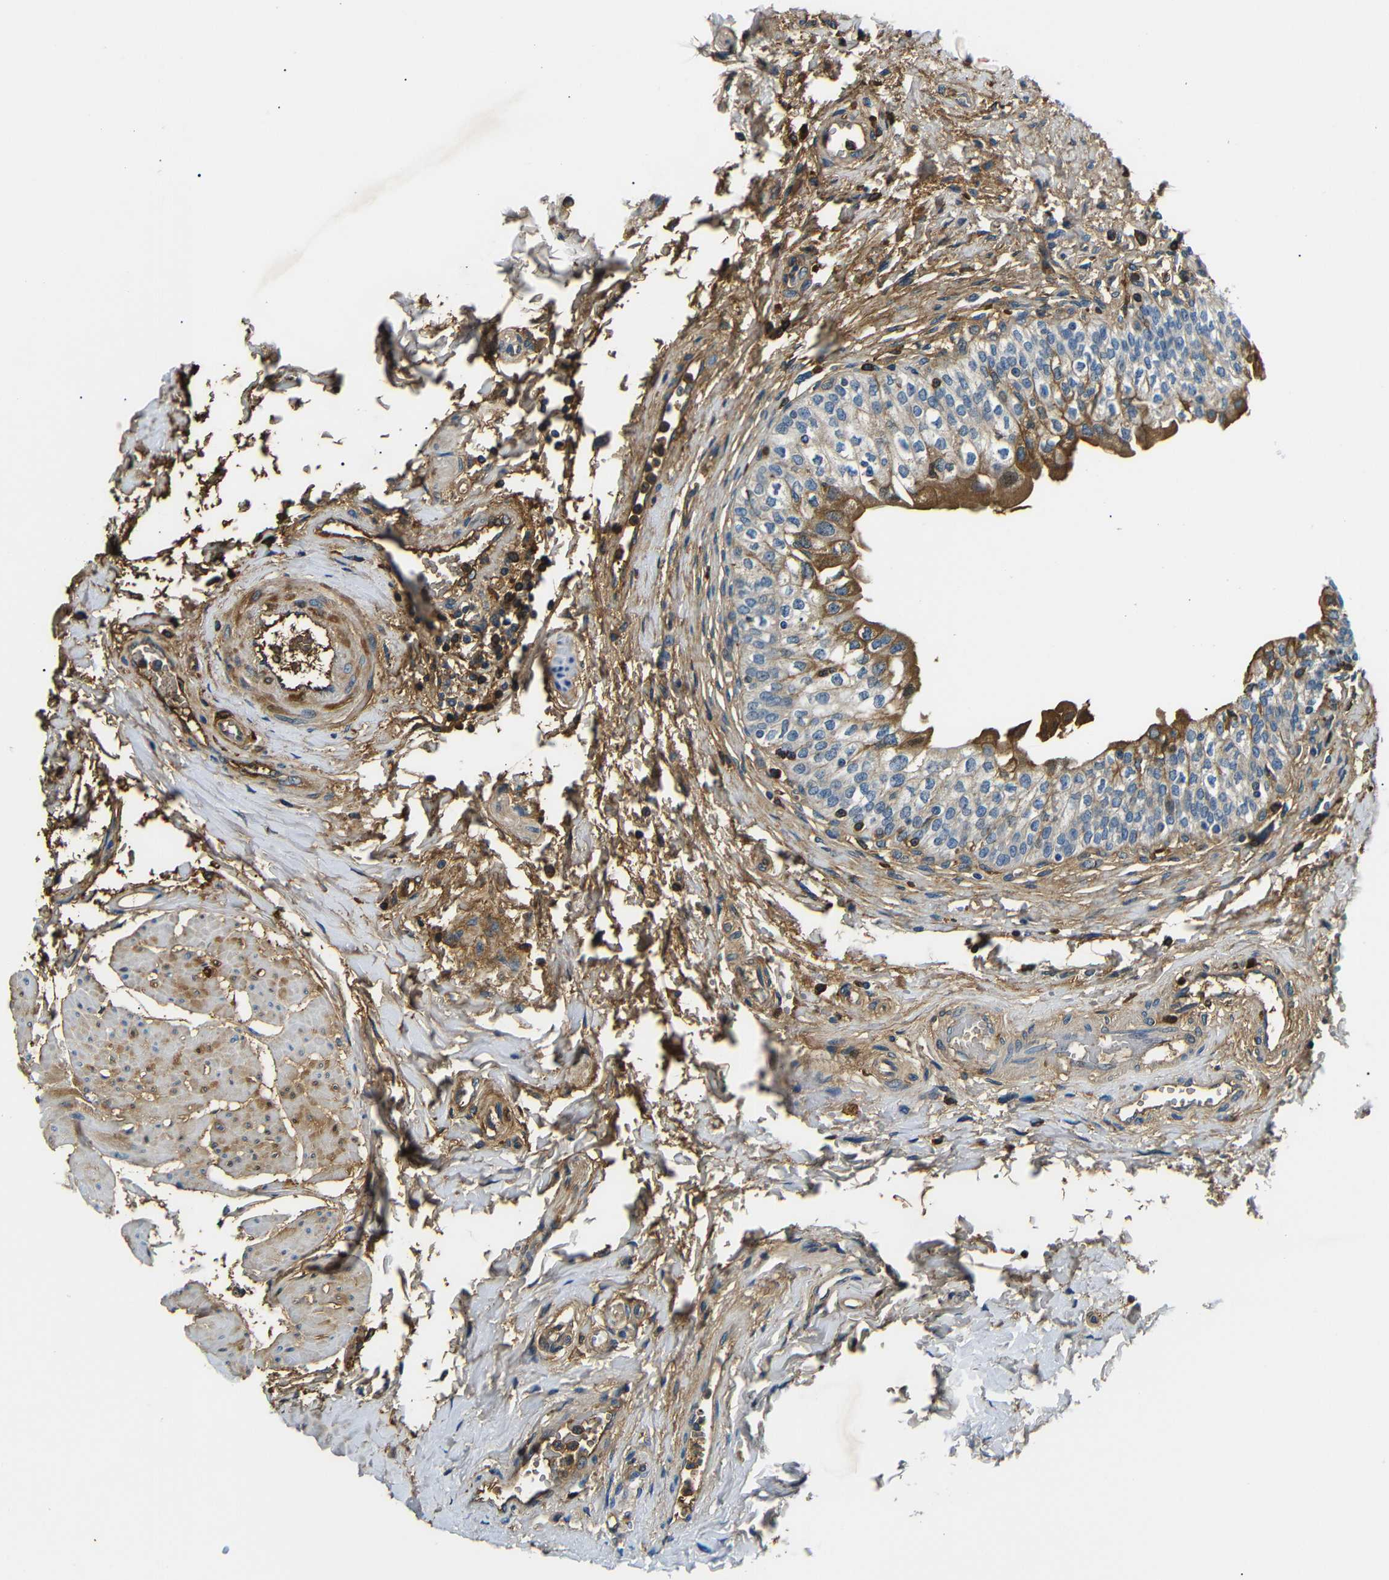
{"staining": {"intensity": "moderate", "quantity": "<25%", "location": "cytoplasmic/membranous"}, "tissue": "urinary bladder", "cell_type": "Urothelial cells", "image_type": "normal", "snomed": [{"axis": "morphology", "description": "Normal tissue, NOS"}, {"axis": "topography", "description": "Urinary bladder"}], "caption": "A photomicrograph of human urinary bladder stained for a protein reveals moderate cytoplasmic/membranous brown staining in urothelial cells. Using DAB (brown) and hematoxylin (blue) stains, captured at high magnification using brightfield microscopy.", "gene": "LHCGR", "patient": {"sex": "male", "age": 55}}